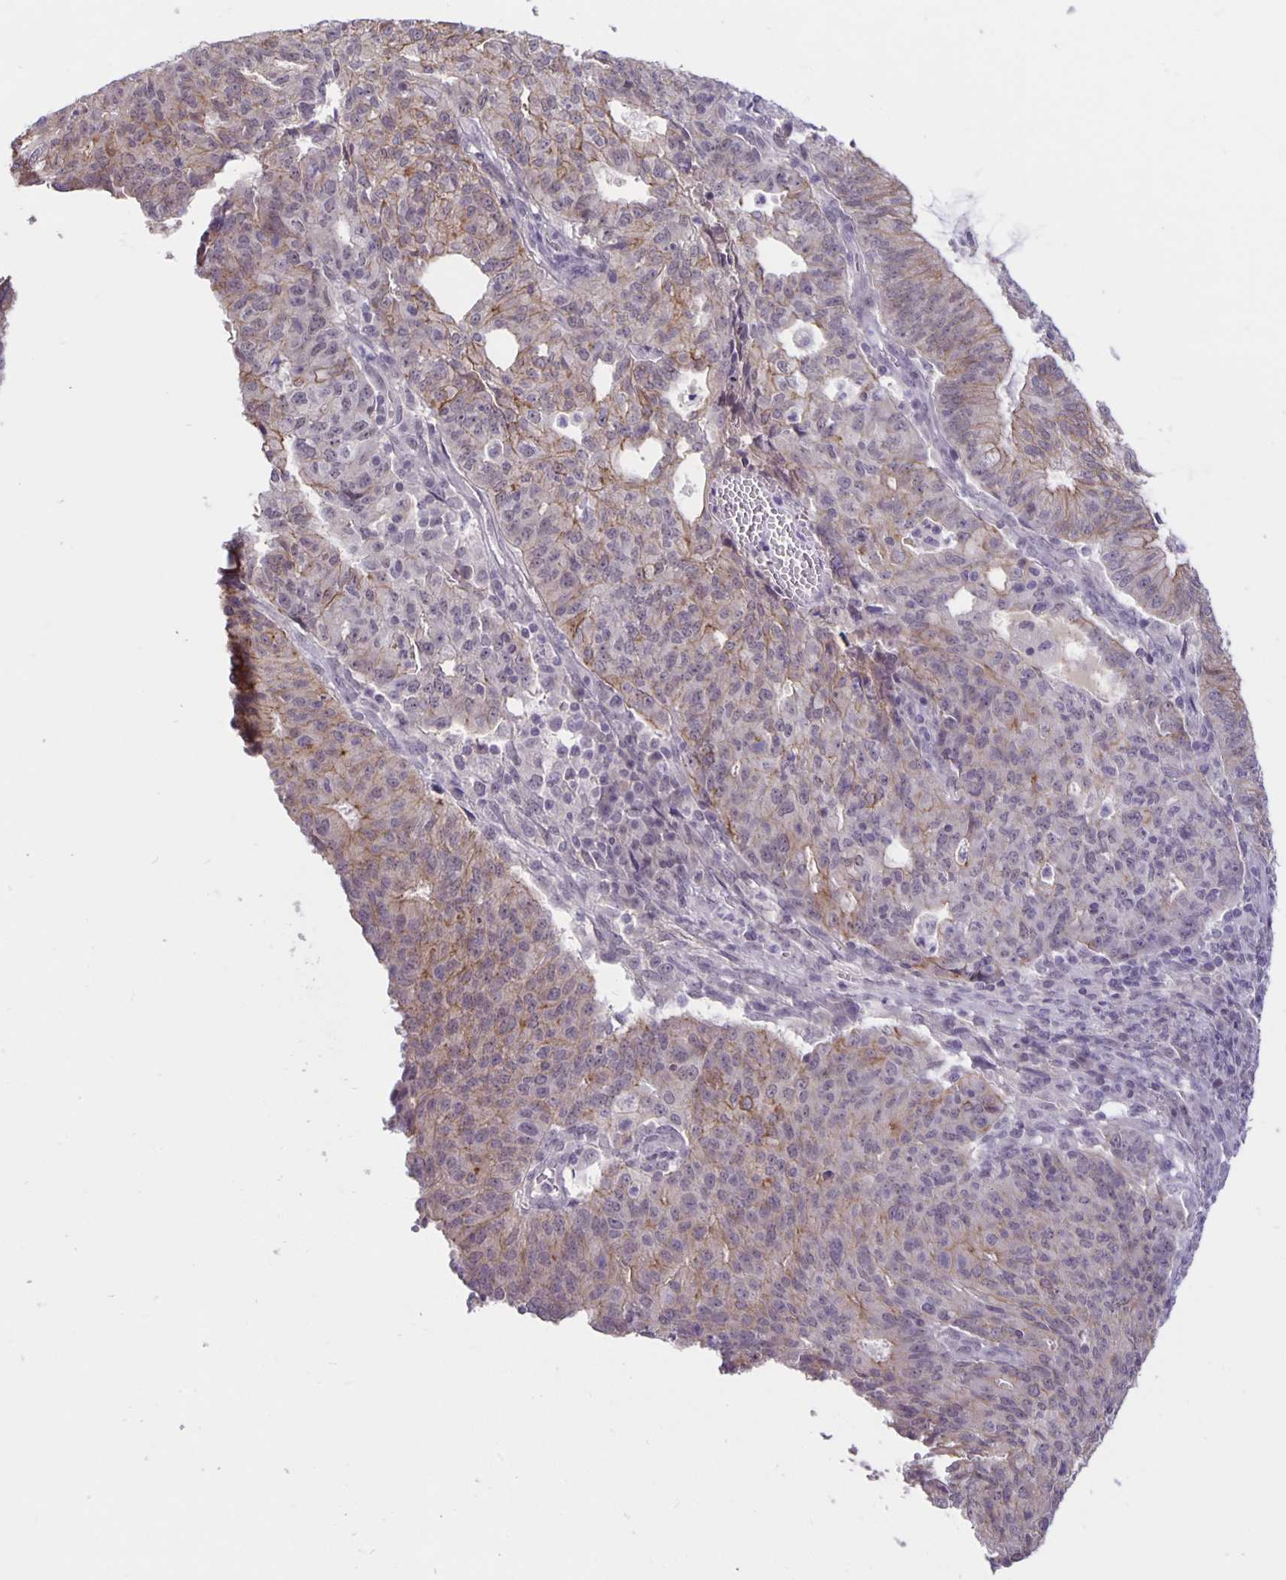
{"staining": {"intensity": "weak", "quantity": "25%-75%", "location": "cytoplasmic/membranous"}, "tissue": "endometrial cancer", "cell_type": "Tumor cells", "image_type": "cancer", "snomed": [{"axis": "morphology", "description": "Adenocarcinoma, NOS"}, {"axis": "topography", "description": "Endometrium"}], "caption": "Immunohistochemistry (IHC) of endometrial cancer displays low levels of weak cytoplasmic/membranous staining in approximately 25%-75% of tumor cells. The protein of interest is stained brown, and the nuclei are stained in blue (DAB IHC with brightfield microscopy, high magnification).", "gene": "ARVCF", "patient": {"sex": "female", "age": 82}}